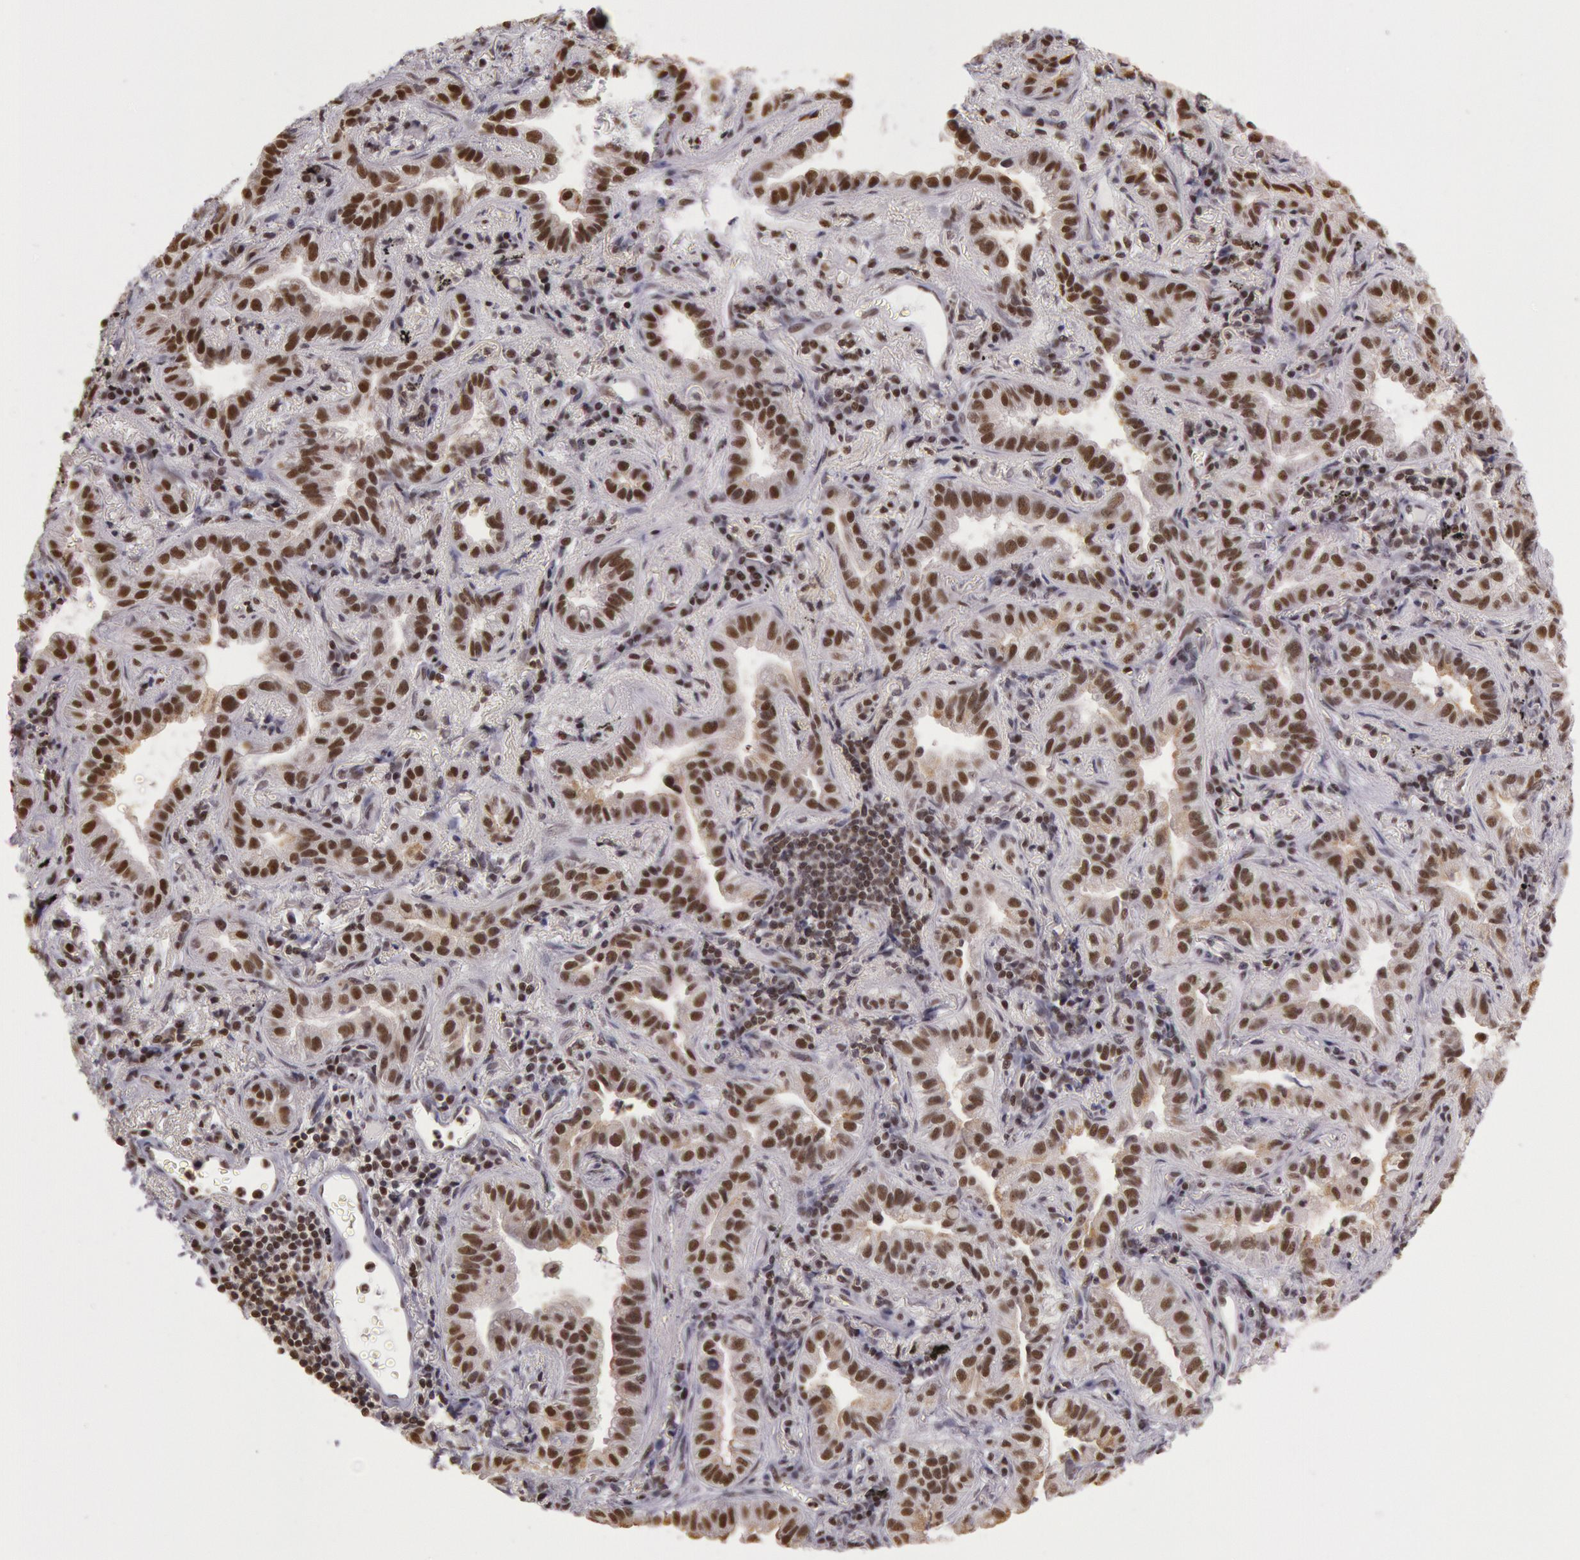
{"staining": {"intensity": "moderate", "quantity": ">75%", "location": "nuclear"}, "tissue": "lung cancer", "cell_type": "Tumor cells", "image_type": "cancer", "snomed": [{"axis": "morphology", "description": "Adenocarcinoma, NOS"}, {"axis": "topography", "description": "Lung"}], "caption": "Protein staining by IHC shows moderate nuclear staining in approximately >75% of tumor cells in adenocarcinoma (lung).", "gene": "ESS2", "patient": {"sex": "female", "age": 50}}